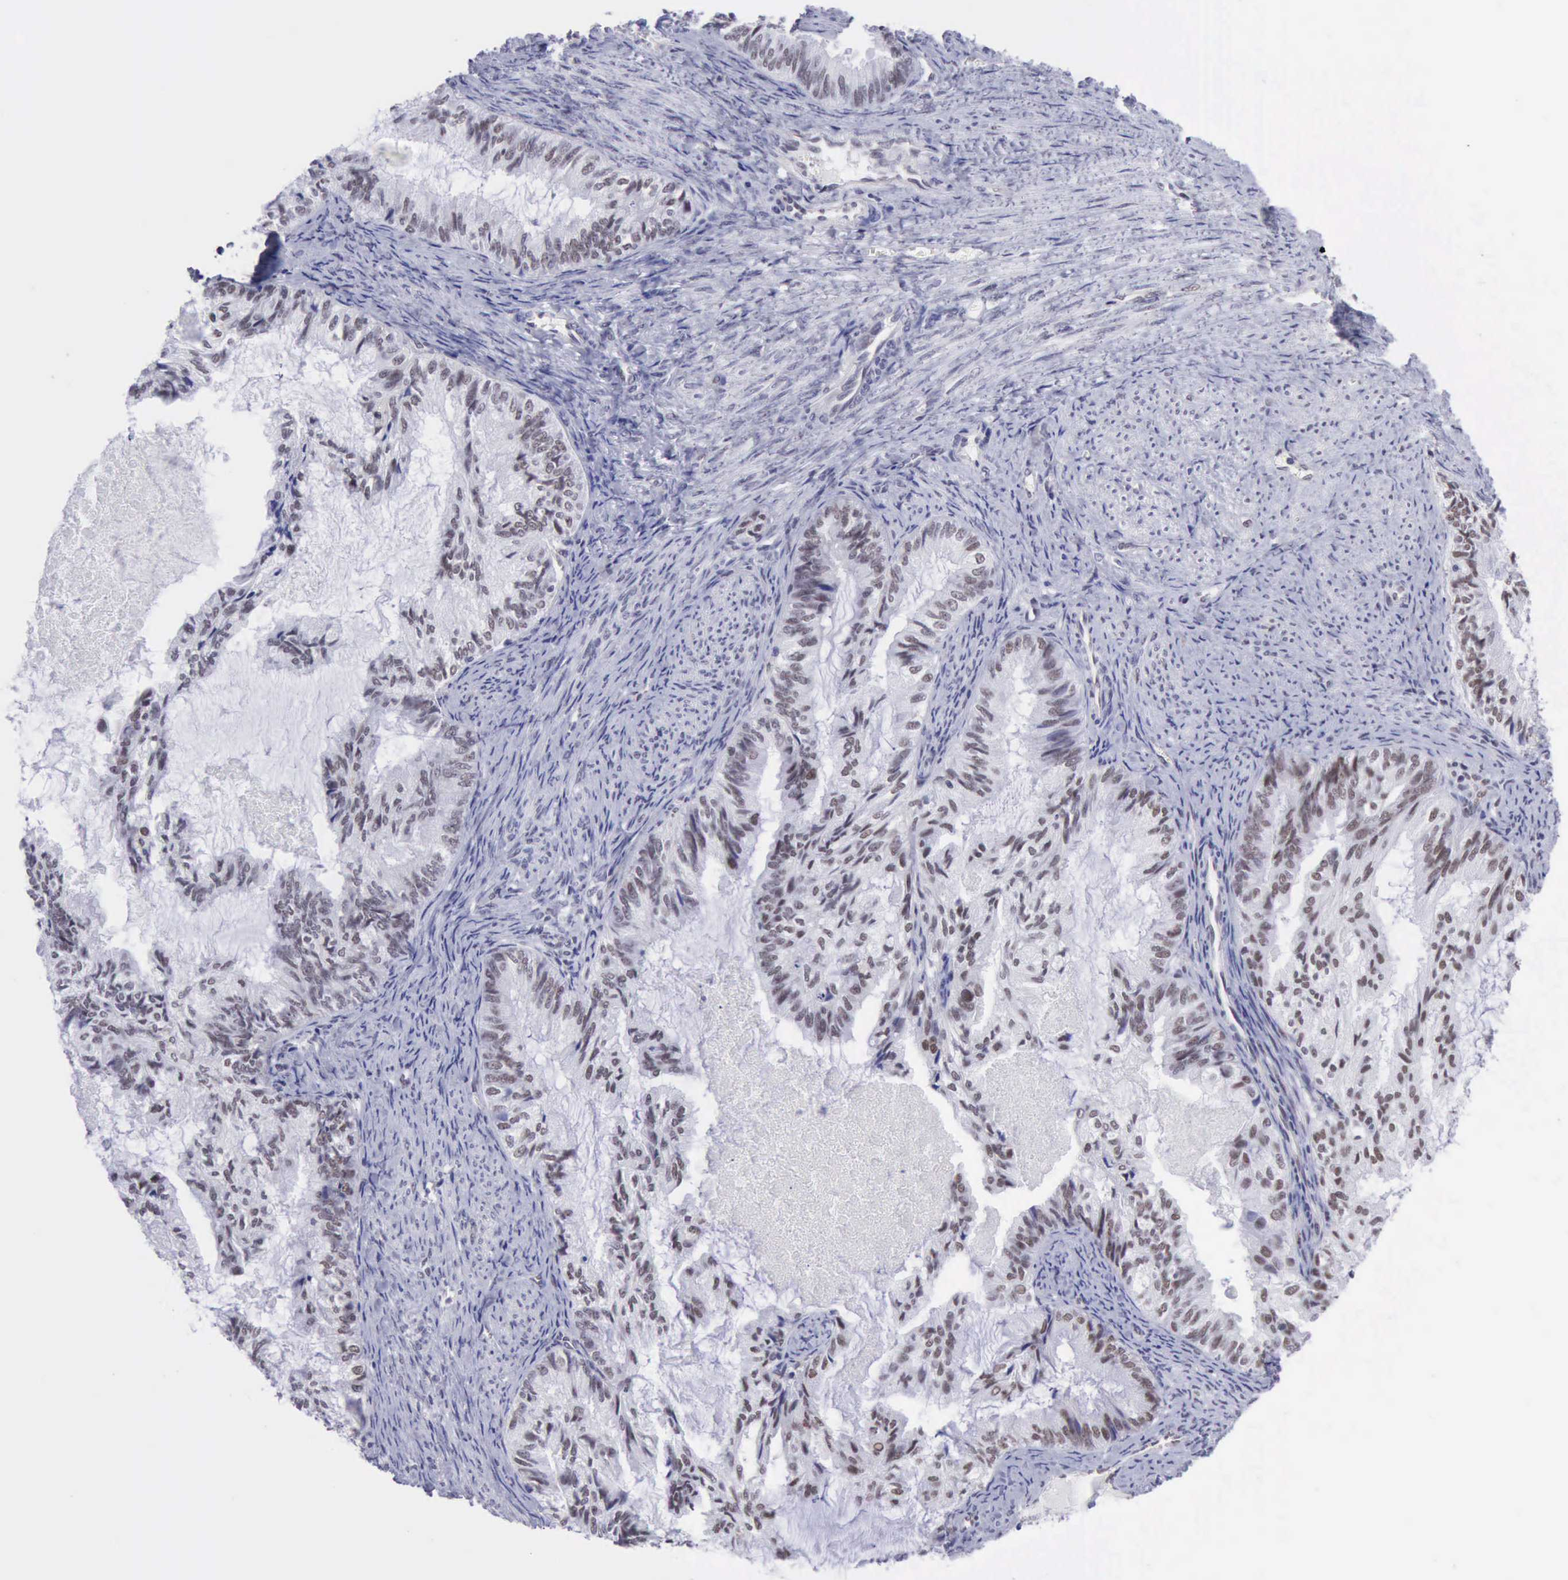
{"staining": {"intensity": "weak", "quantity": "25%-75%", "location": "nuclear"}, "tissue": "endometrial cancer", "cell_type": "Tumor cells", "image_type": "cancer", "snomed": [{"axis": "morphology", "description": "Adenocarcinoma, NOS"}, {"axis": "topography", "description": "Endometrium"}], "caption": "Protein staining by immunohistochemistry exhibits weak nuclear positivity in about 25%-75% of tumor cells in endometrial cancer (adenocarcinoma).", "gene": "ERCC4", "patient": {"sex": "female", "age": 86}}